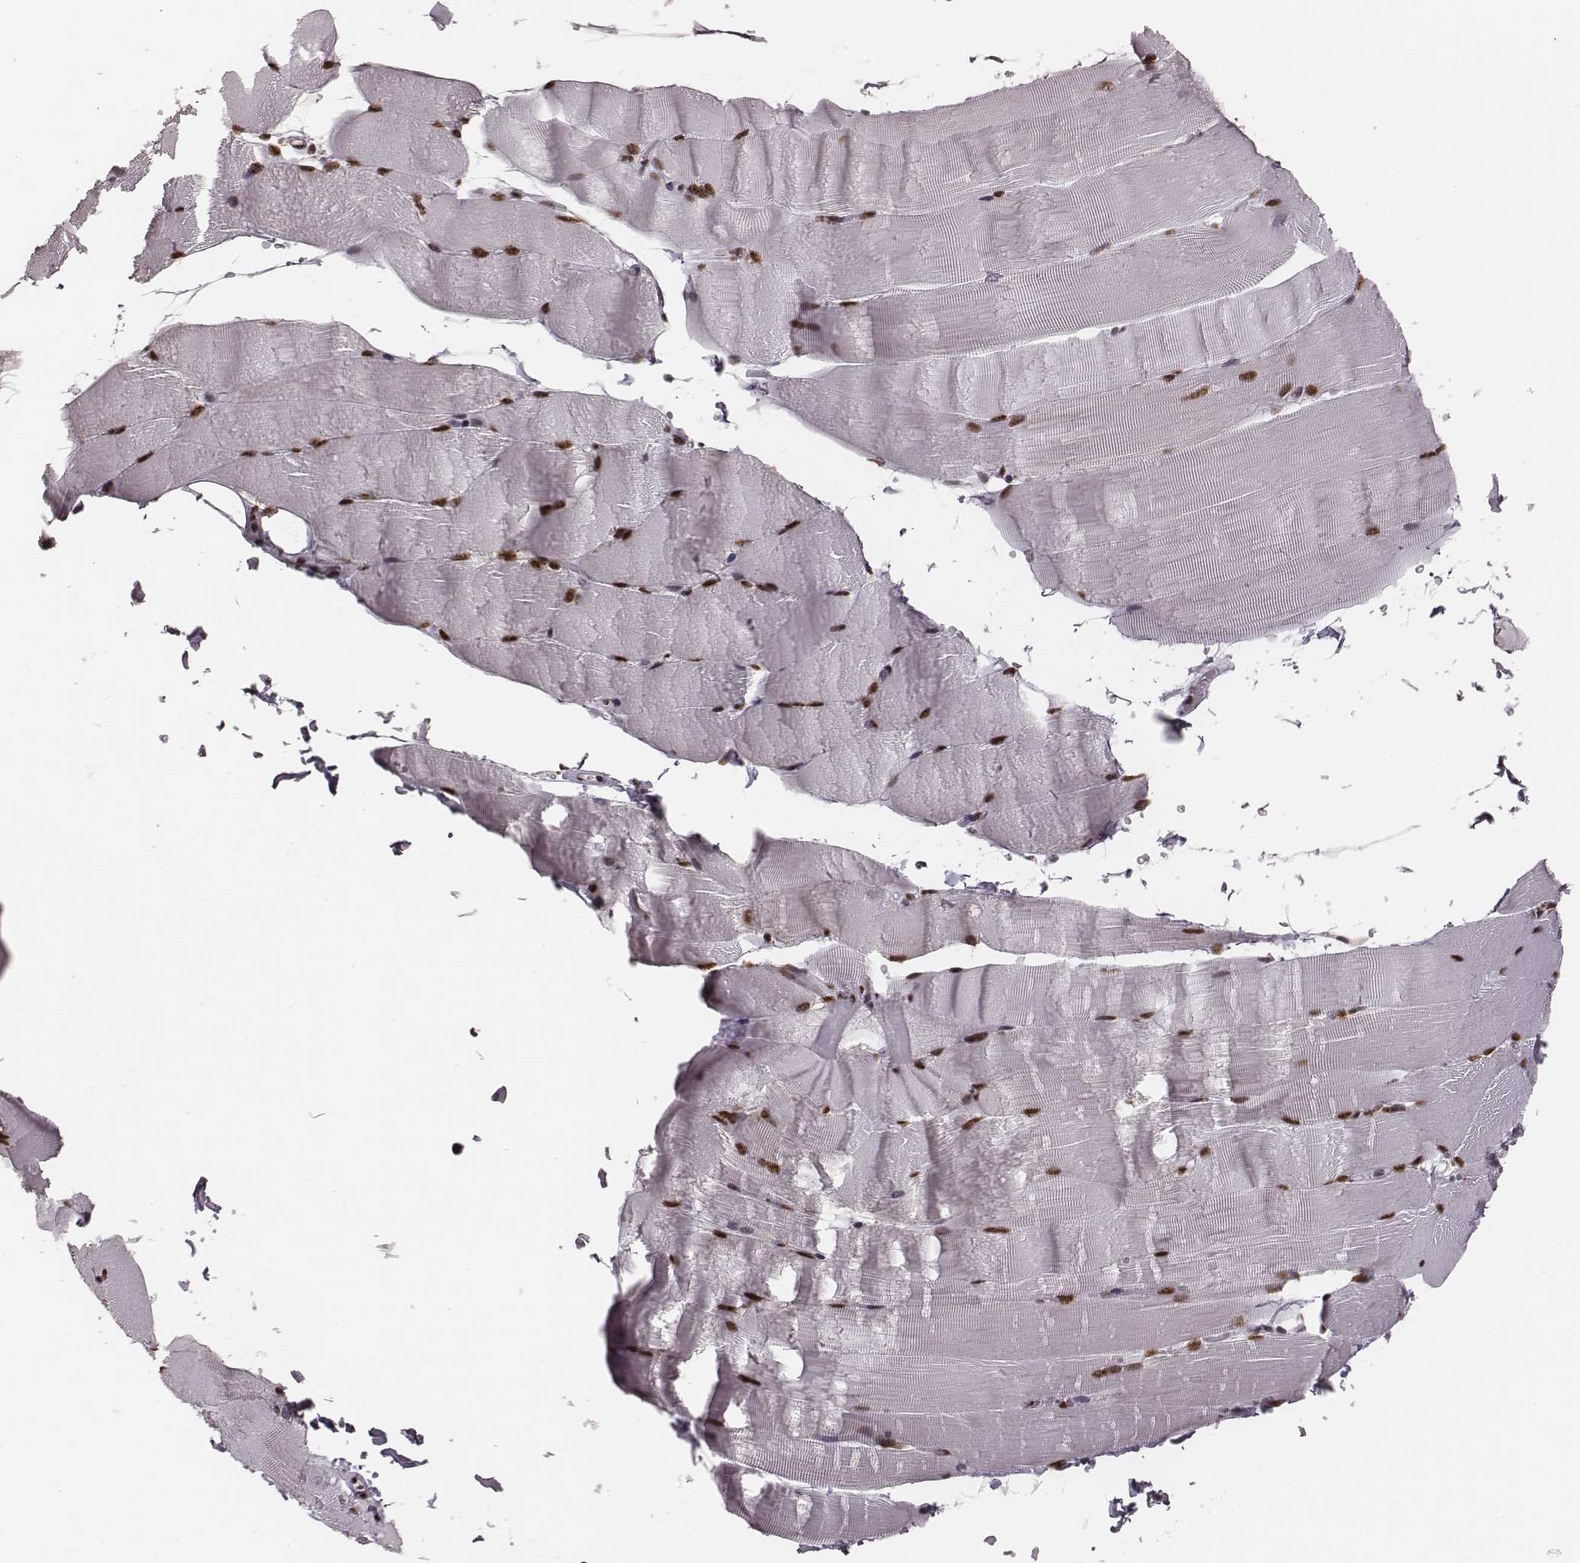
{"staining": {"intensity": "strong", "quantity": ">75%", "location": "nuclear"}, "tissue": "skeletal muscle", "cell_type": "Myocytes", "image_type": "normal", "snomed": [{"axis": "morphology", "description": "Normal tissue, NOS"}, {"axis": "topography", "description": "Skeletal muscle"}], "caption": "Immunohistochemical staining of normal human skeletal muscle demonstrates >75% levels of strong nuclear protein staining in approximately >75% of myocytes. The staining was performed using DAB, with brown indicating positive protein expression. Nuclei are stained blue with hematoxylin.", "gene": "LUC7L", "patient": {"sex": "female", "age": 37}}